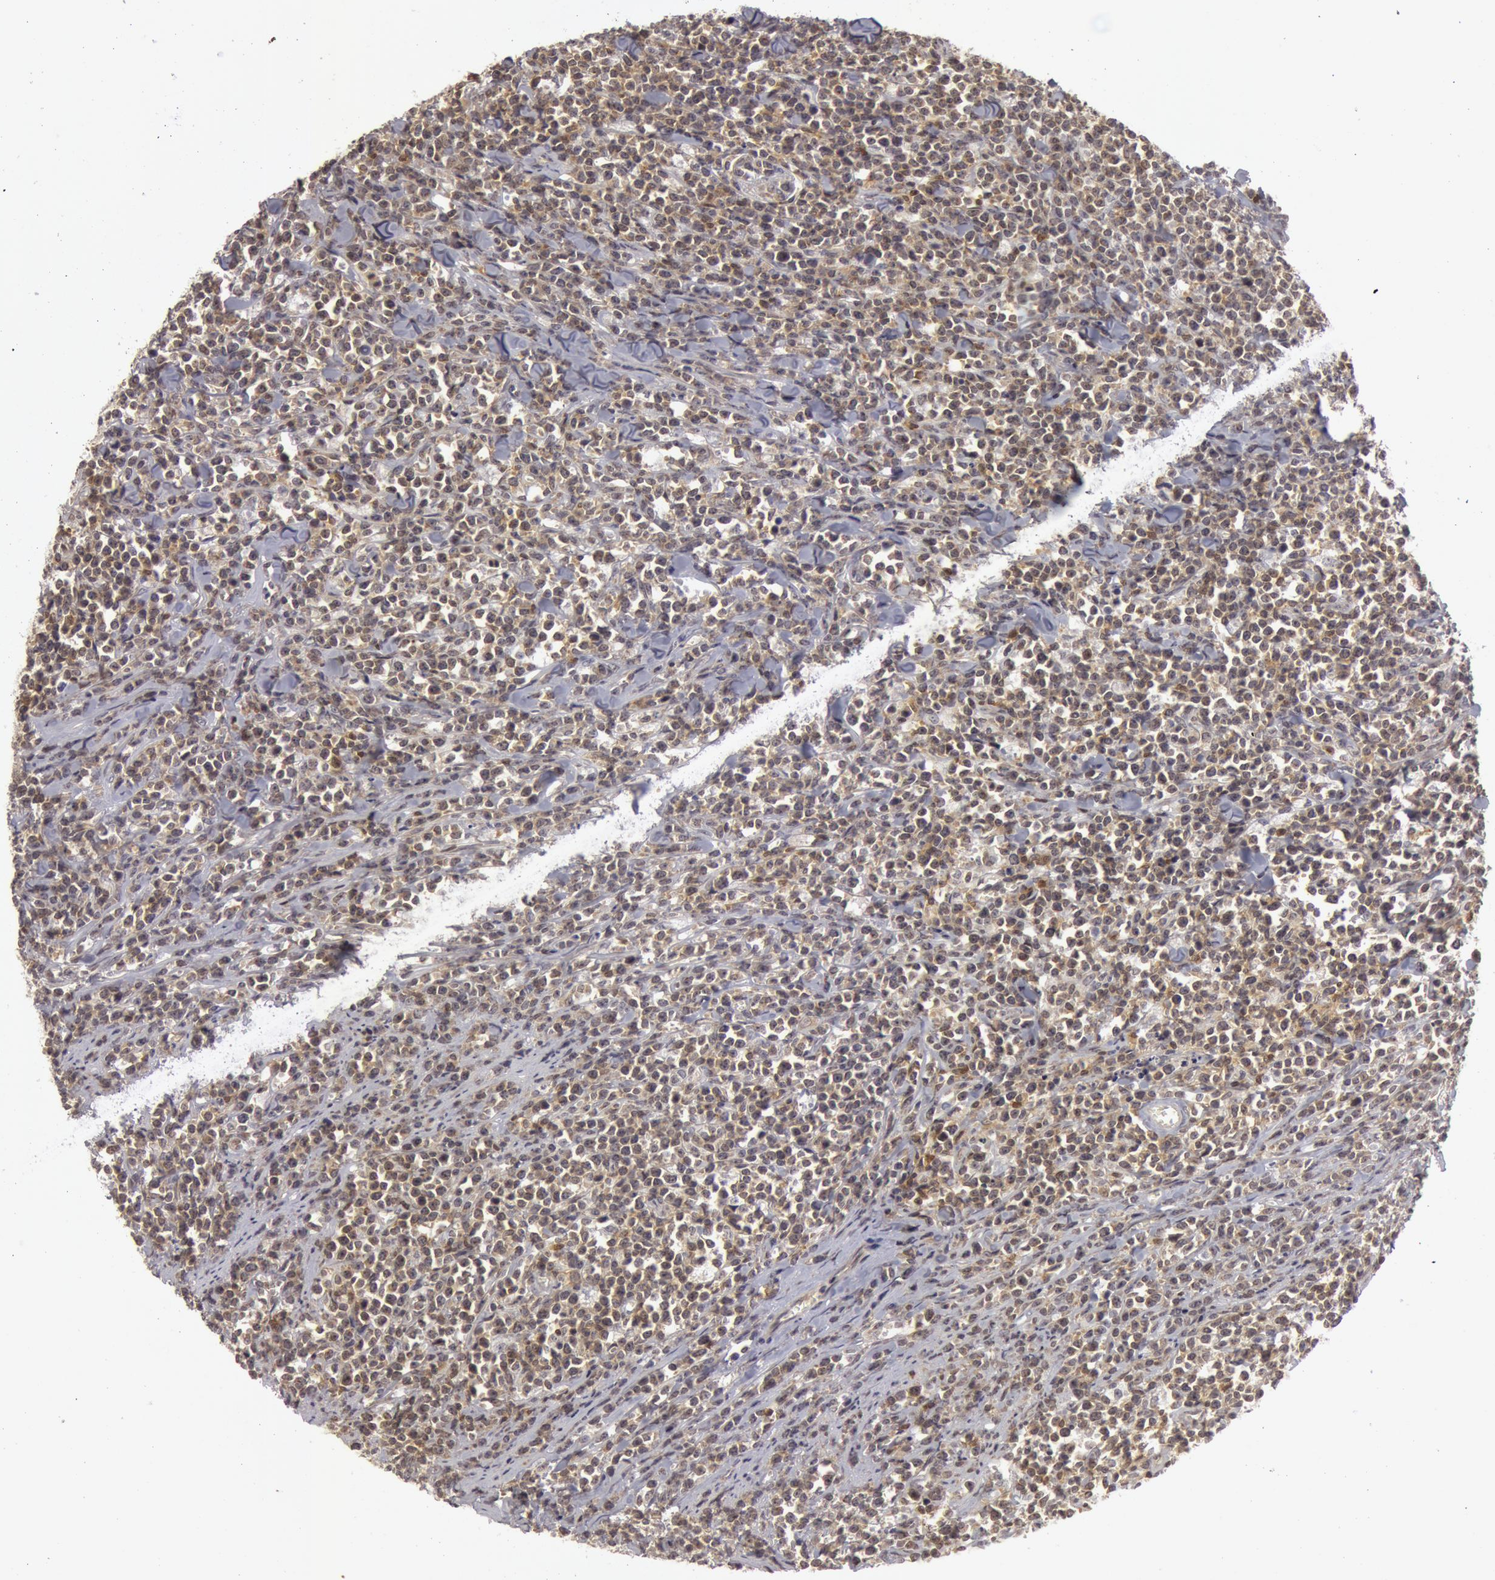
{"staining": {"intensity": "negative", "quantity": "none", "location": "none"}, "tissue": "lymphoma", "cell_type": "Tumor cells", "image_type": "cancer", "snomed": [{"axis": "morphology", "description": "Malignant lymphoma, non-Hodgkin's type, High grade"}, {"axis": "topography", "description": "Small intestine"}, {"axis": "topography", "description": "Colon"}], "caption": "There is no significant positivity in tumor cells of lymphoma. (DAB (3,3'-diaminobenzidine) IHC visualized using brightfield microscopy, high magnification).", "gene": "OASL", "patient": {"sex": "male", "age": 8}}